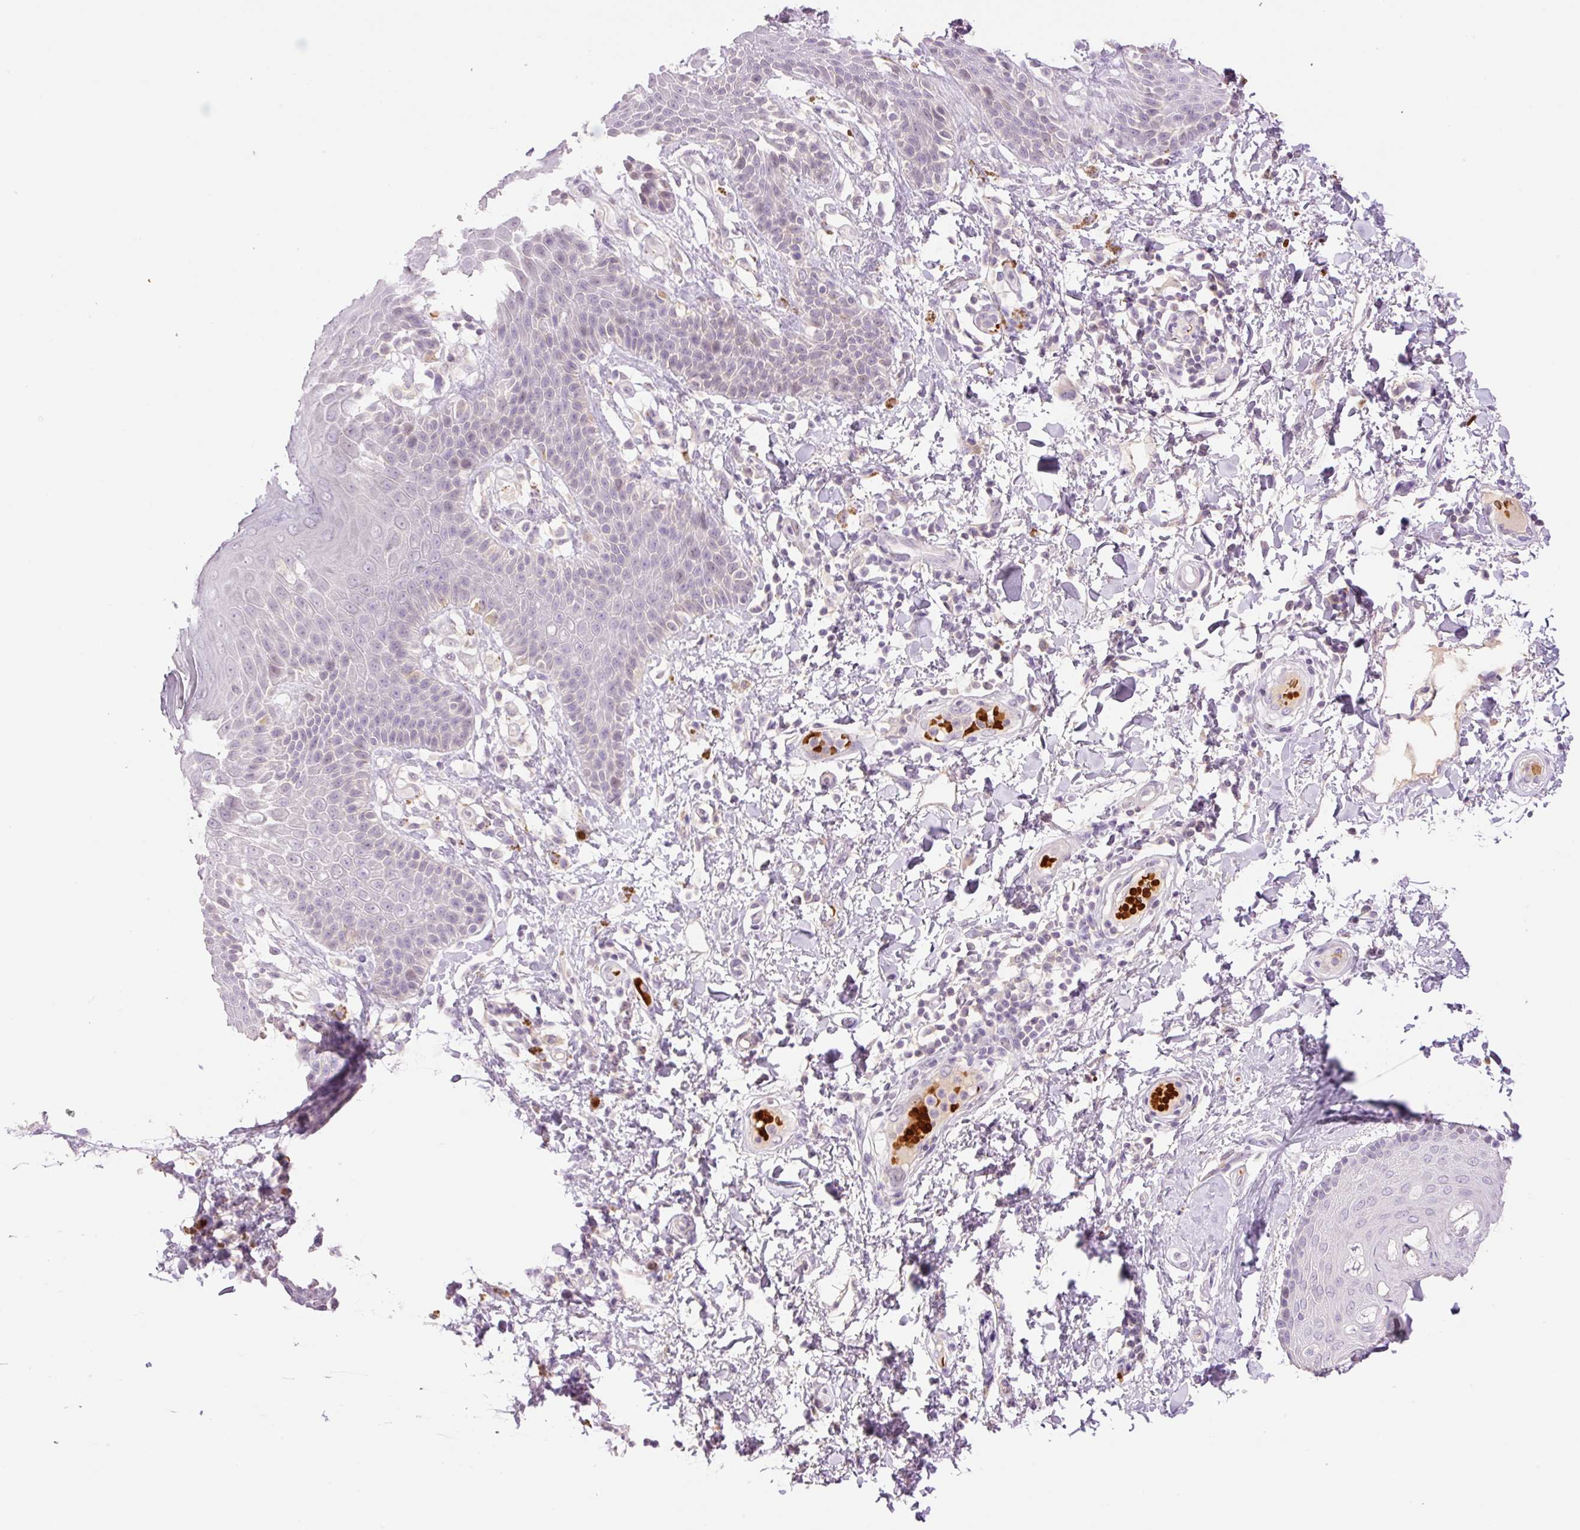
{"staining": {"intensity": "negative", "quantity": "none", "location": "none"}, "tissue": "skin", "cell_type": "Epidermal cells", "image_type": "normal", "snomed": [{"axis": "morphology", "description": "Normal tissue, NOS"}, {"axis": "topography", "description": "Peripheral nerve tissue"}], "caption": "A histopathology image of human skin is negative for staining in epidermal cells. (Stains: DAB (3,3'-diaminobenzidine) IHC with hematoxylin counter stain, Microscopy: brightfield microscopy at high magnification).", "gene": "LY6G6D", "patient": {"sex": "male", "age": 51}}